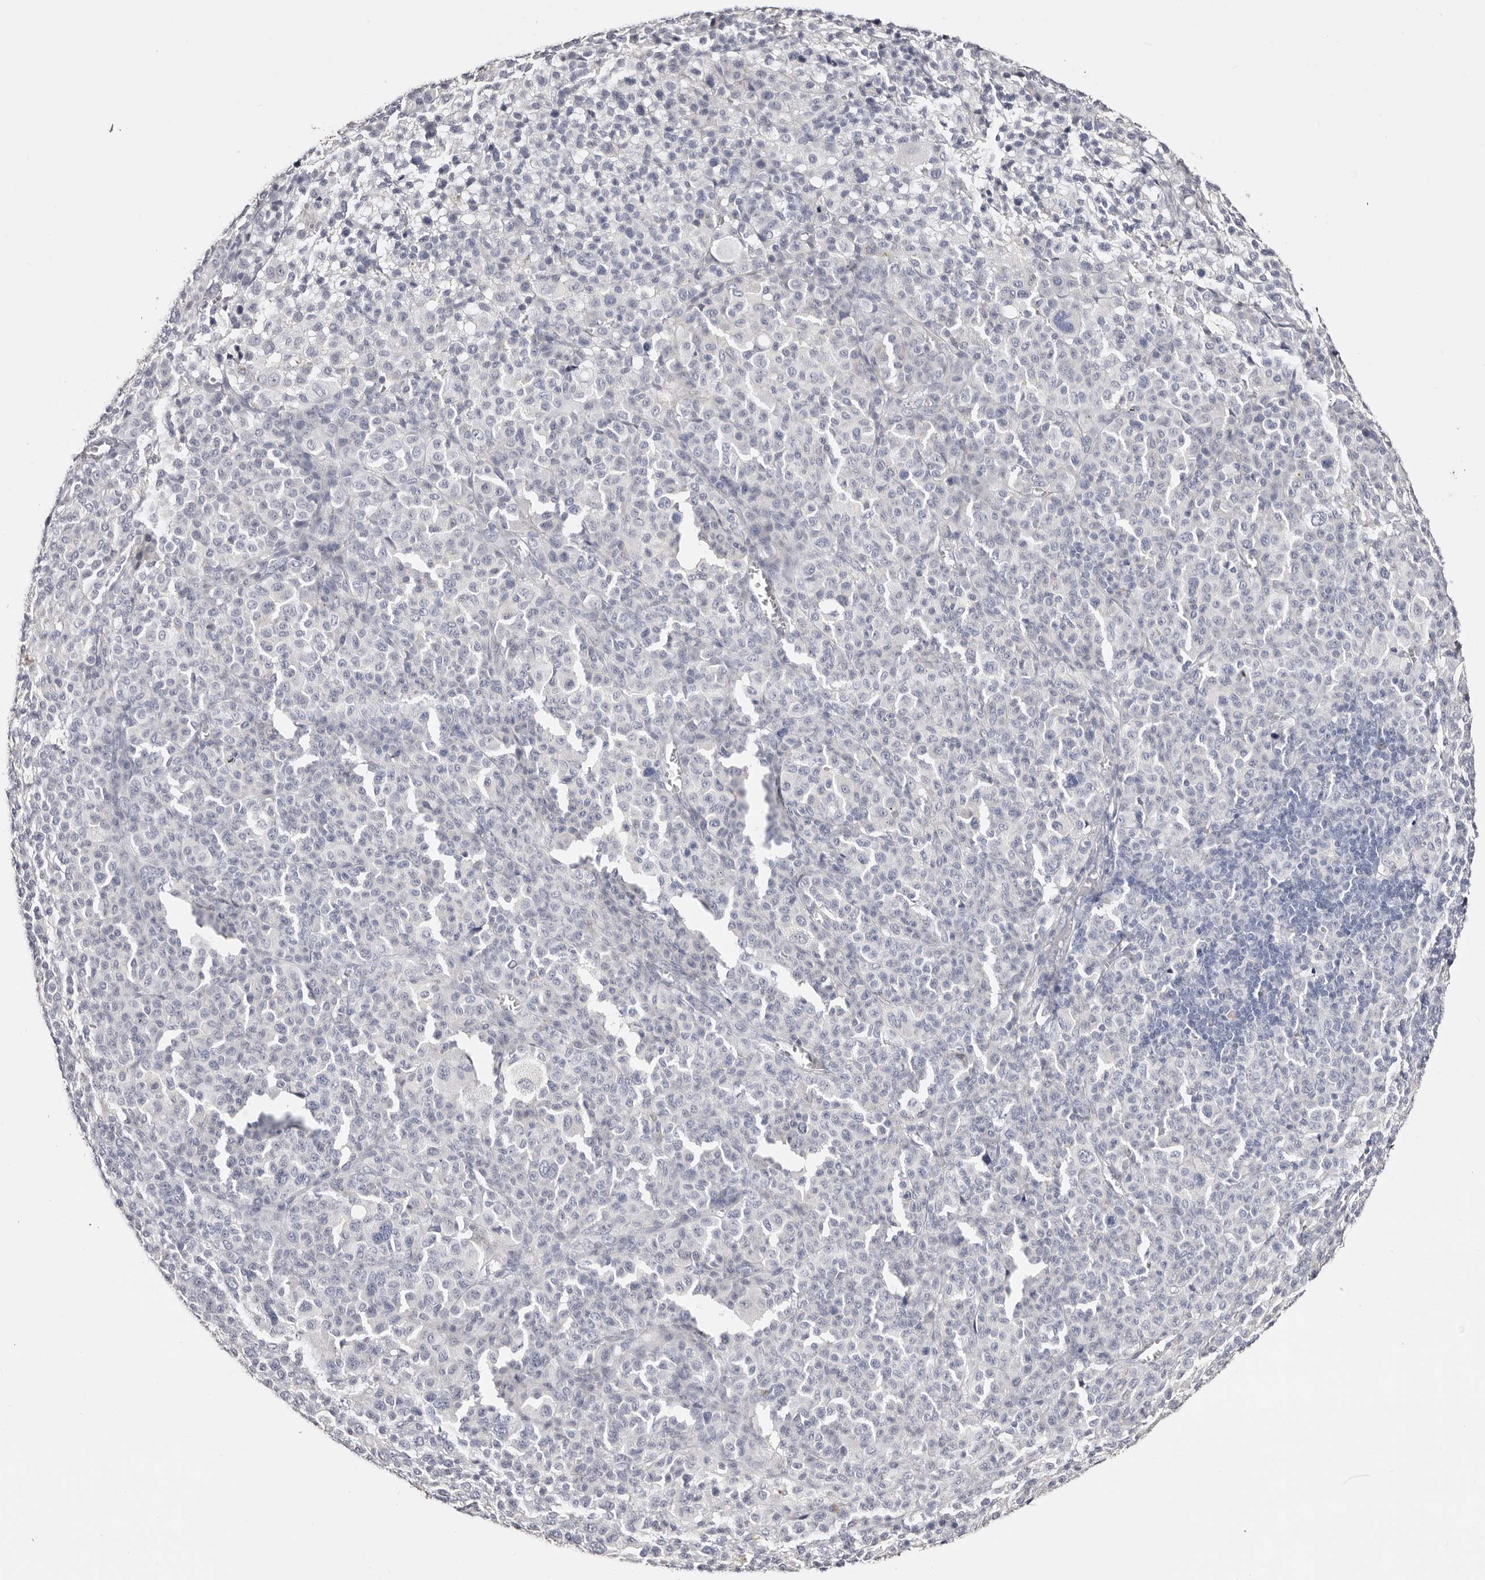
{"staining": {"intensity": "negative", "quantity": "none", "location": "none"}, "tissue": "melanoma", "cell_type": "Tumor cells", "image_type": "cancer", "snomed": [{"axis": "morphology", "description": "Malignant melanoma, Metastatic site"}, {"axis": "topography", "description": "Skin"}], "caption": "The immunohistochemistry (IHC) image has no significant positivity in tumor cells of melanoma tissue.", "gene": "AKNAD1", "patient": {"sex": "female", "age": 74}}